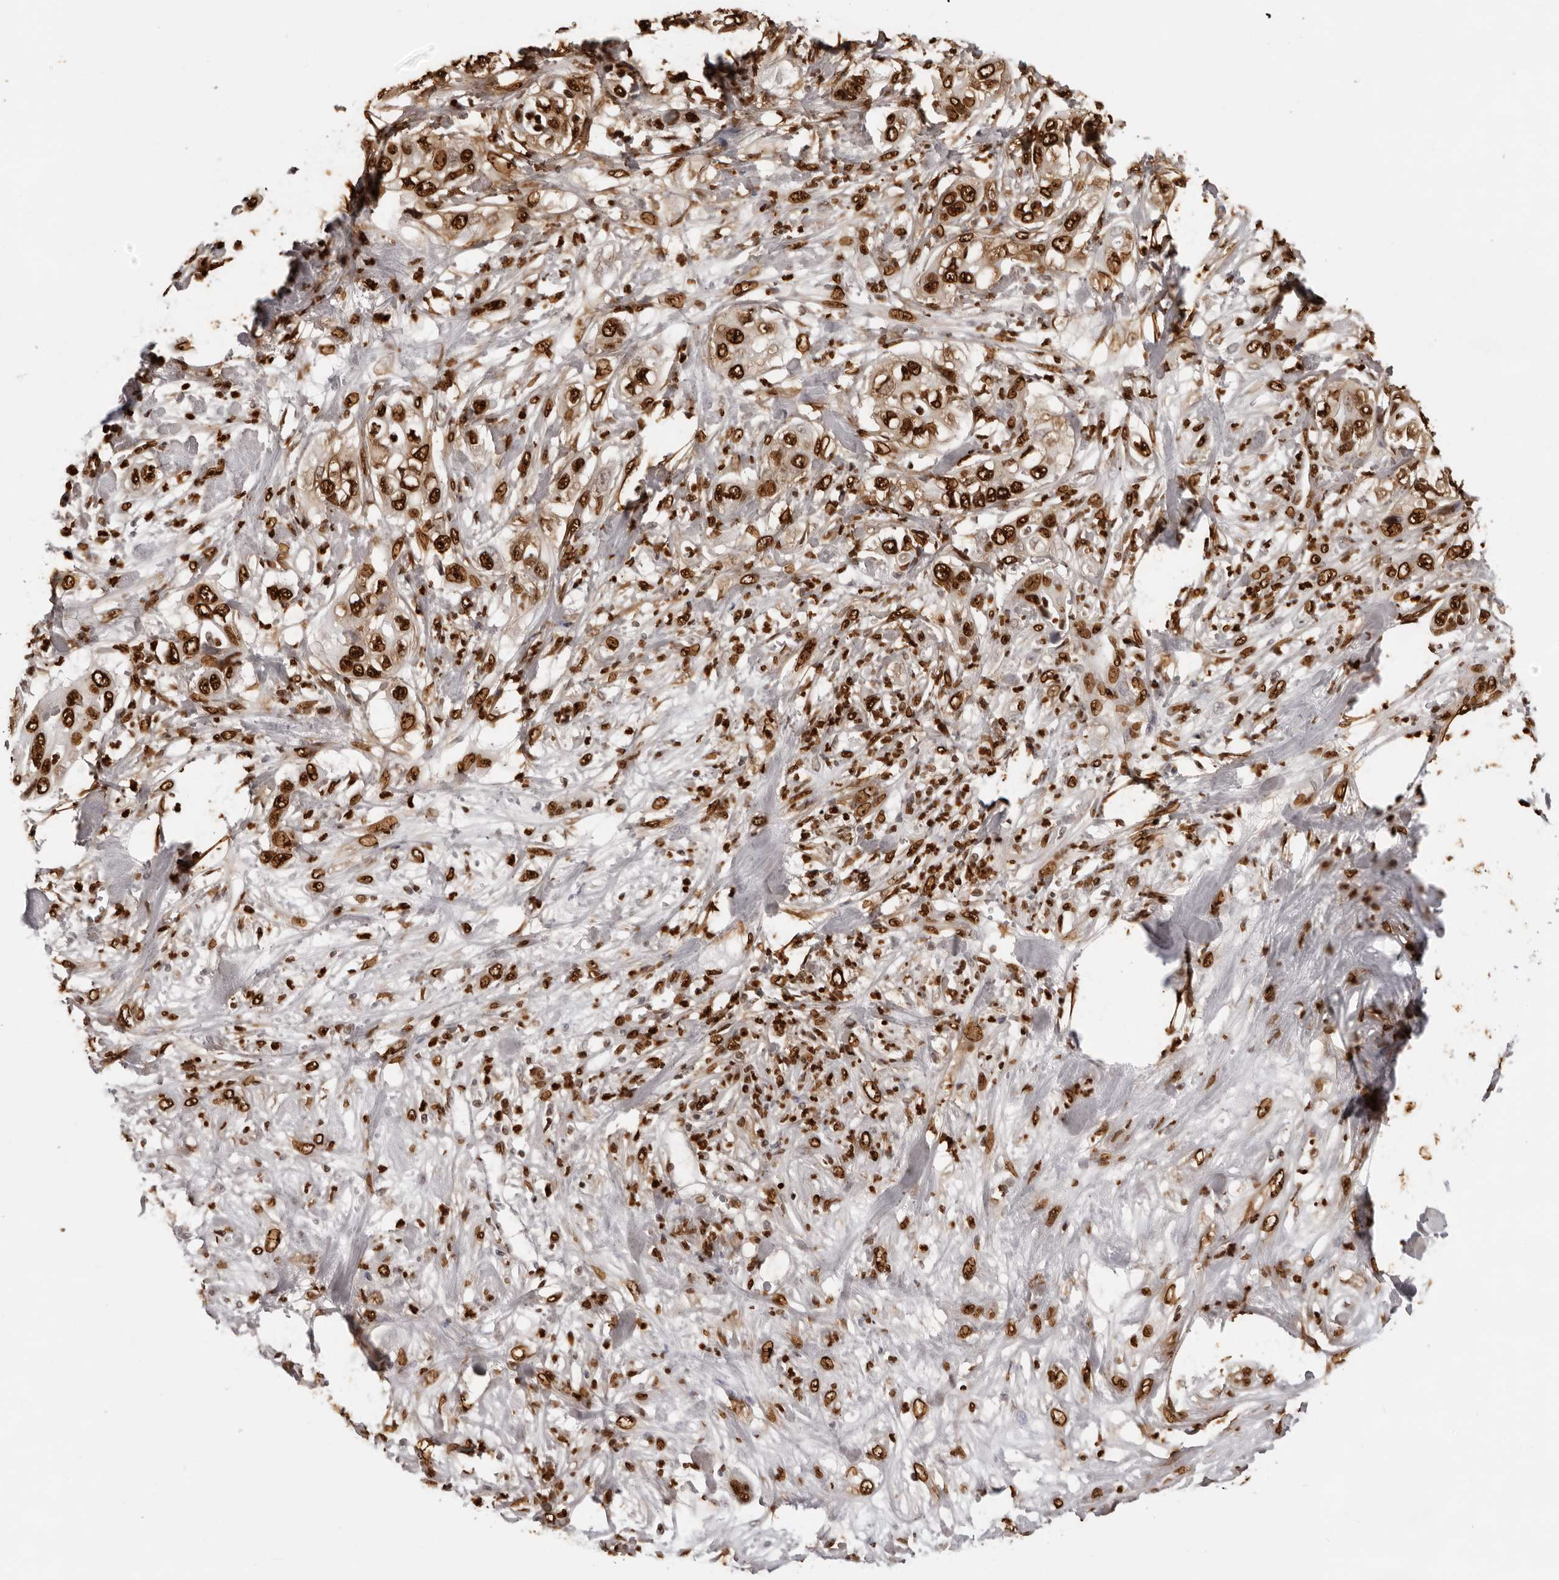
{"staining": {"intensity": "strong", "quantity": ">75%", "location": "nuclear"}, "tissue": "pancreatic cancer", "cell_type": "Tumor cells", "image_type": "cancer", "snomed": [{"axis": "morphology", "description": "Adenocarcinoma, NOS"}, {"axis": "topography", "description": "Pancreas"}], "caption": "Pancreatic cancer stained with a protein marker exhibits strong staining in tumor cells.", "gene": "ZFP91", "patient": {"sex": "female", "age": 78}}